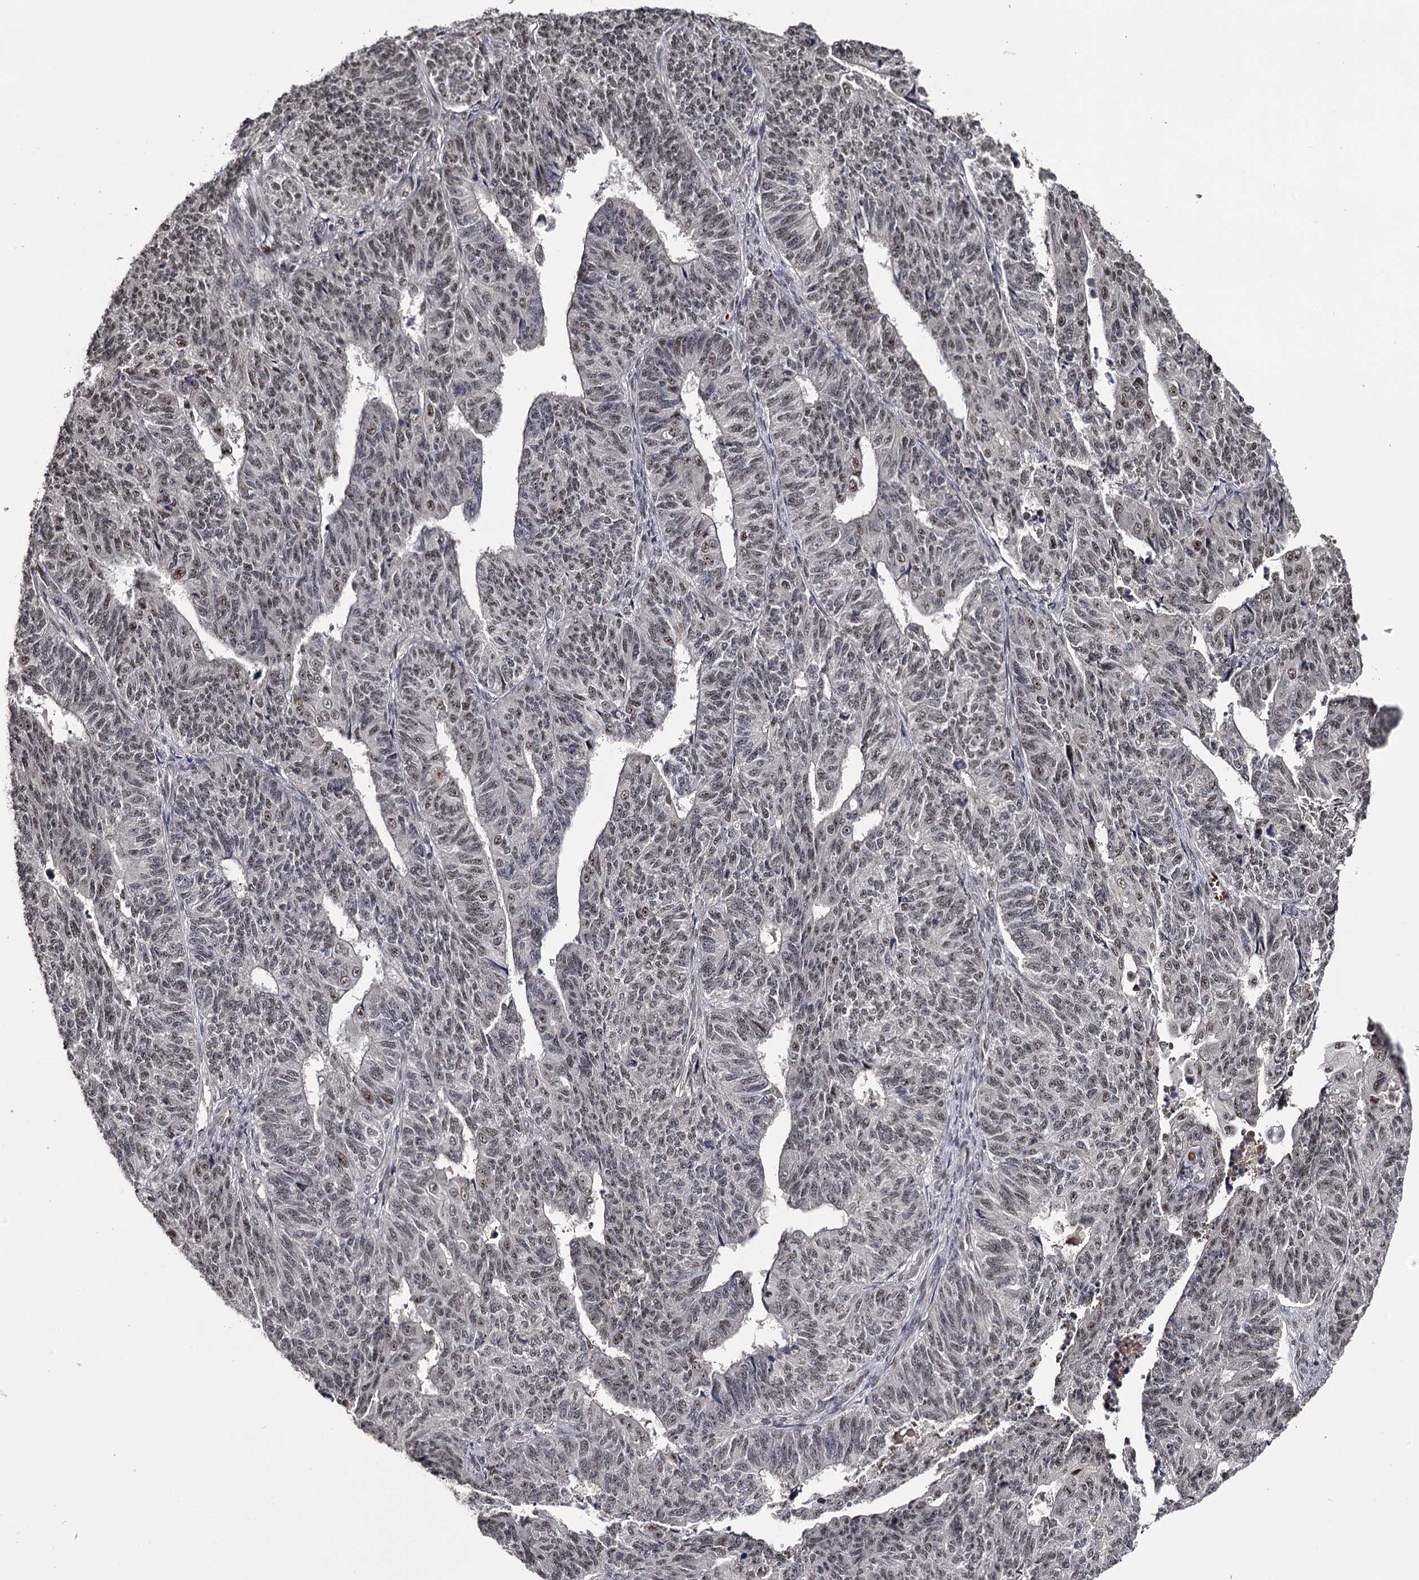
{"staining": {"intensity": "weak", "quantity": "<25%", "location": "nuclear"}, "tissue": "endometrial cancer", "cell_type": "Tumor cells", "image_type": "cancer", "snomed": [{"axis": "morphology", "description": "Adenocarcinoma, NOS"}, {"axis": "topography", "description": "Endometrium"}], "caption": "Endometrial adenocarcinoma stained for a protein using immunohistochemistry (IHC) displays no staining tumor cells.", "gene": "RNF44", "patient": {"sex": "female", "age": 32}}